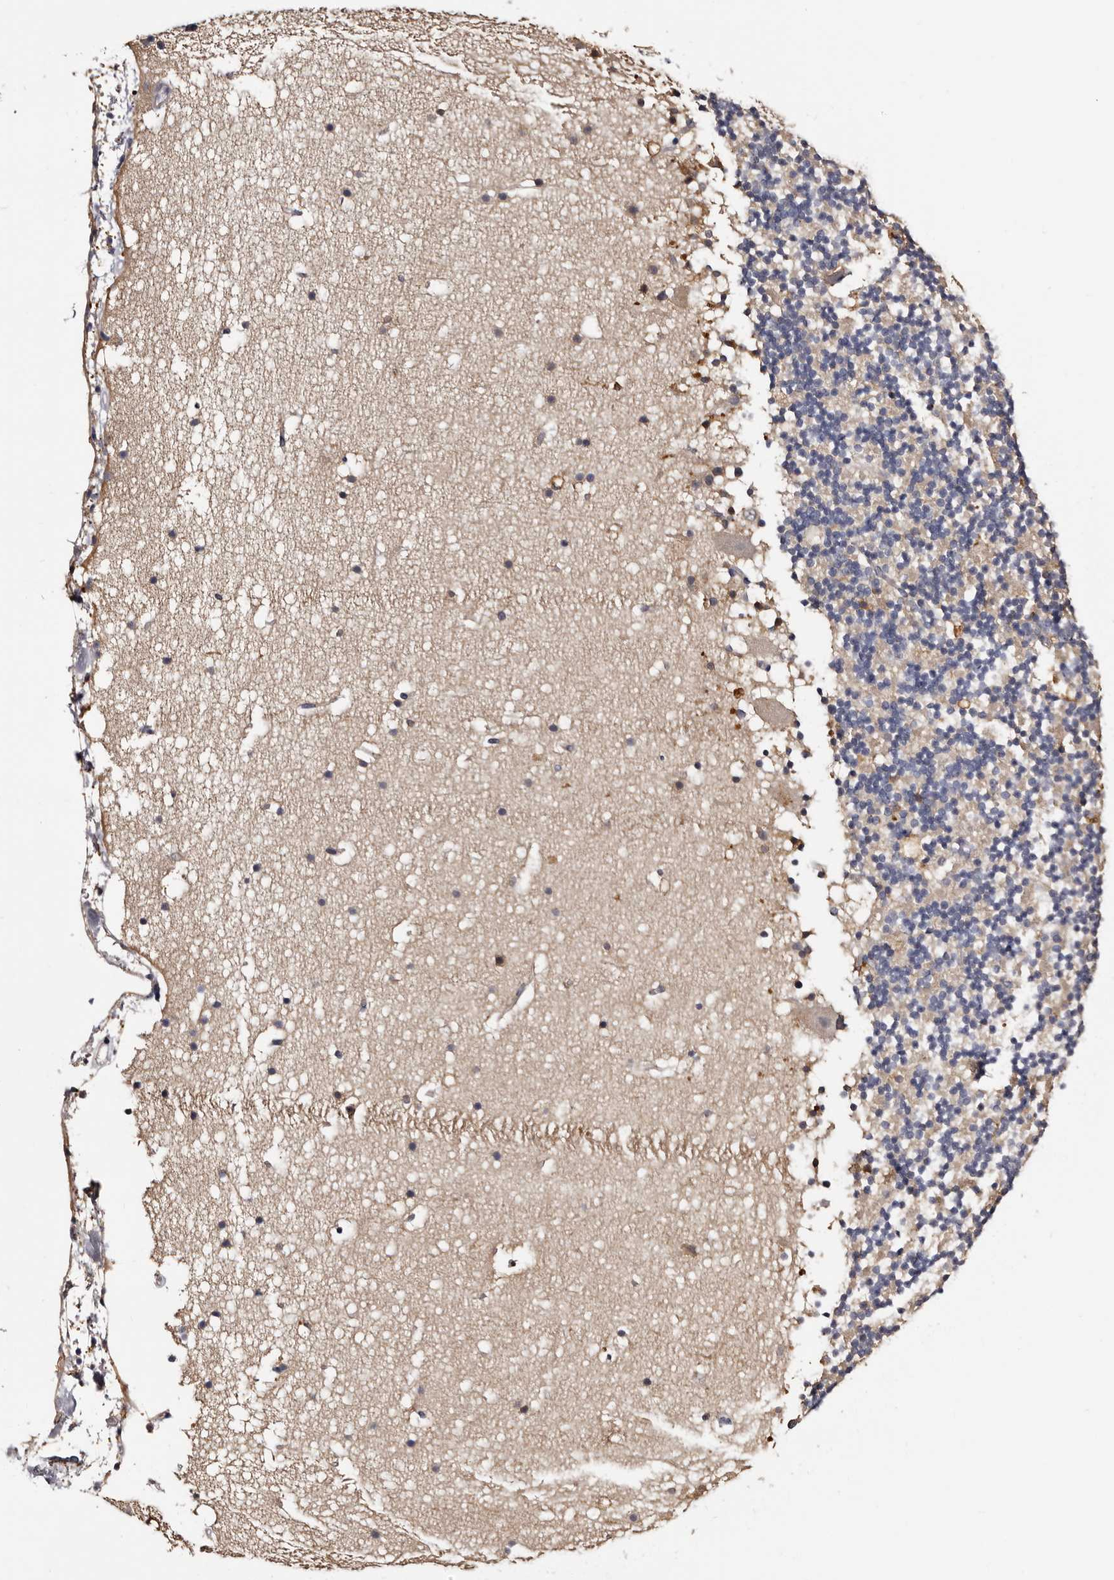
{"staining": {"intensity": "weak", "quantity": "25%-75%", "location": "cytoplasmic/membranous"}, "tissue": "cerebellum", "cell_type": "Cells in granular layer", "image_type": "normal", "snomed": [{"axis": "morphology", "description": "Normal tissue, NOS"}, {"axis": "topography", "description": "Cerebellum"}], "caption": "Brown immunohistochemical staining in unremarkable human cerebellum reveals weak cytoplasmic/membranous staining in approximately 25%-75% of cells in granular layer. (Brightfield microscopy of DAB IHC at high magnification).", "gene": "DNPH1", "patient": {"sex": "male", "age": 57}}